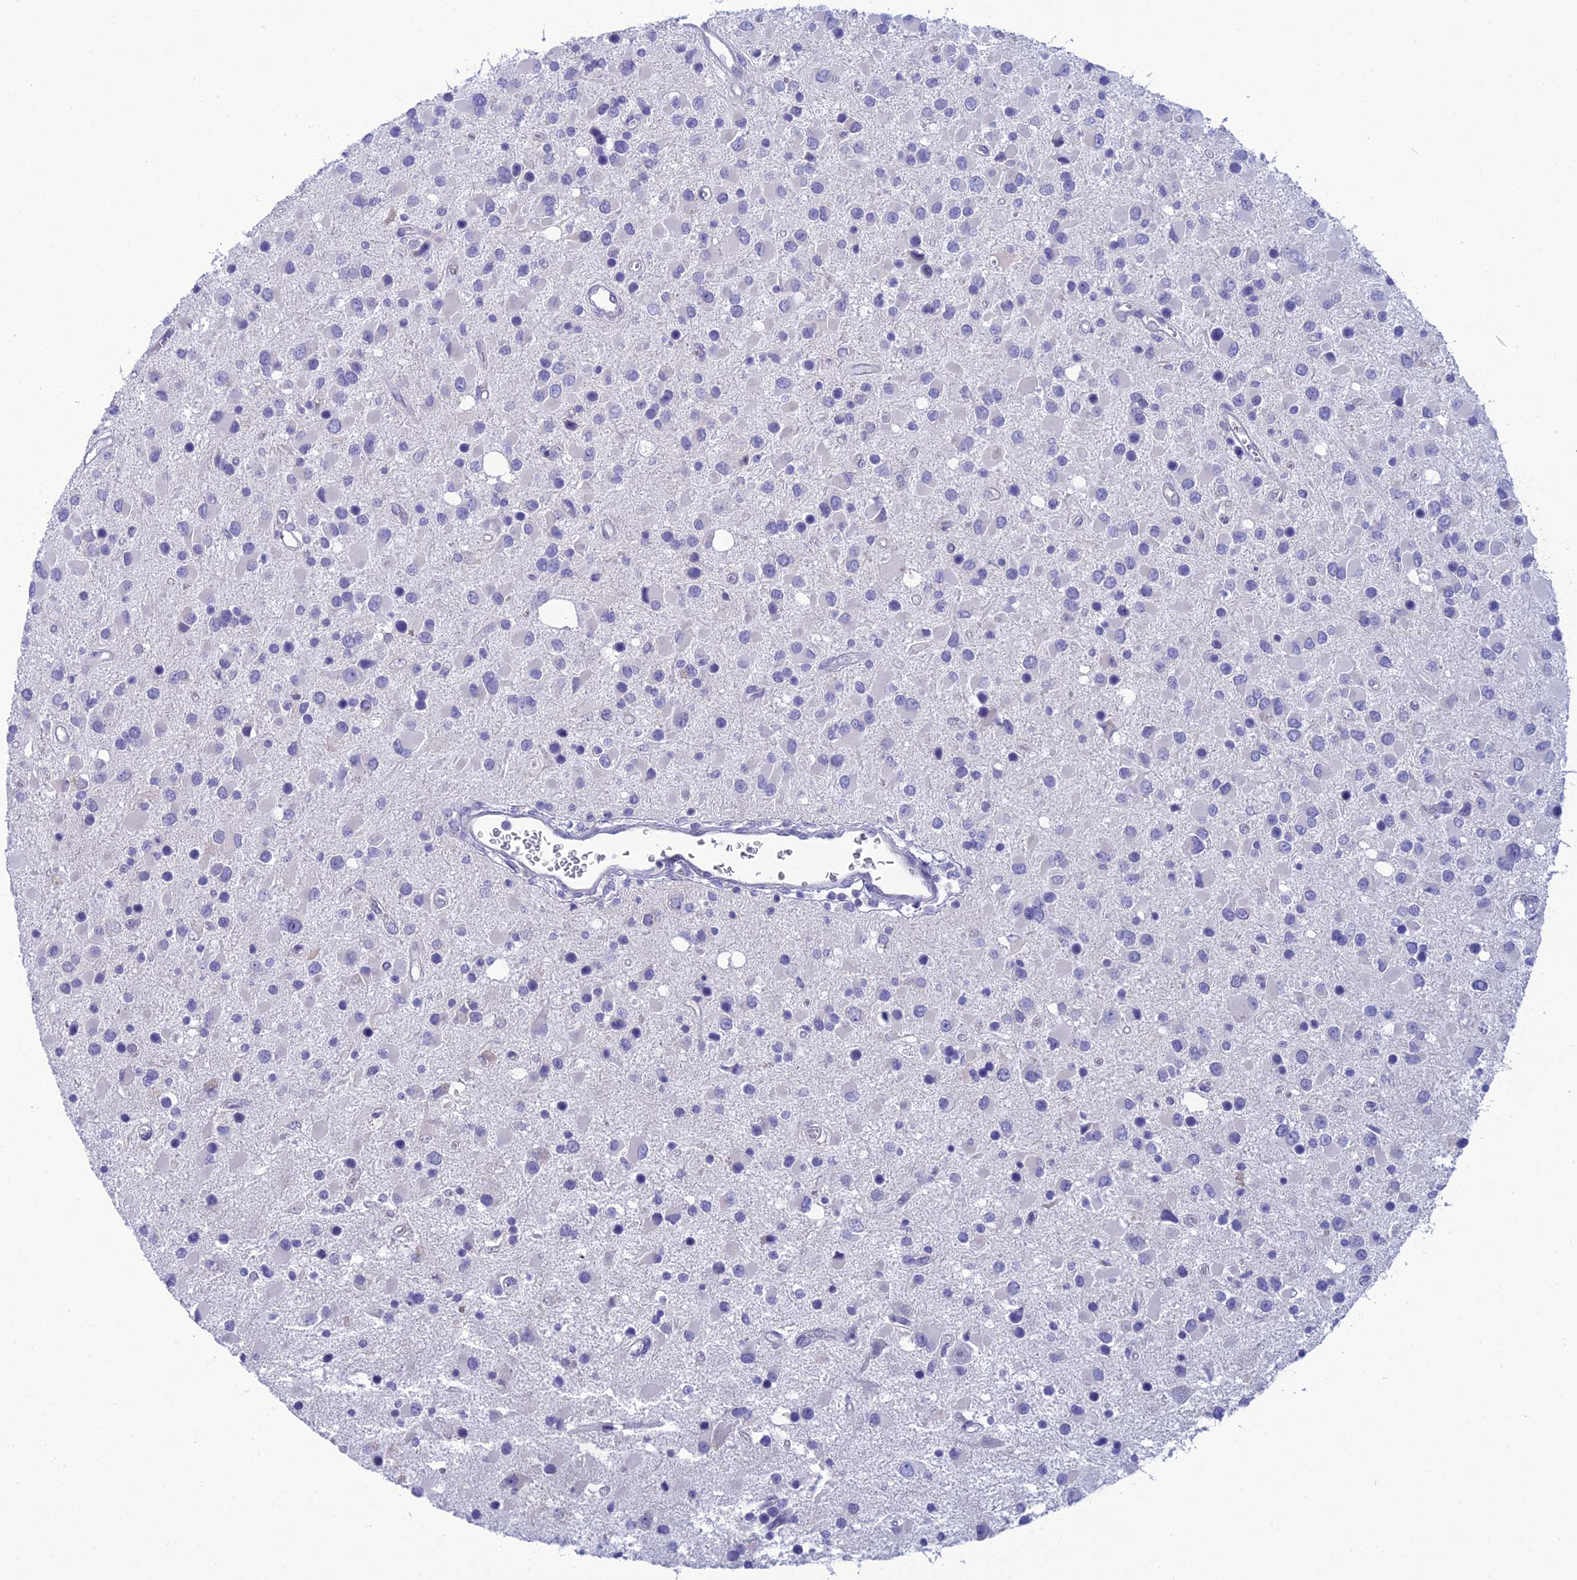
{"staining": {"intensity": "negative", "quantity": "none", "location": "none"}, "tissue": "glioma", "cell_type": "Tumor cells", "image_type": "cancer", "snomed": [{"axis": "morphology", "description": "Glioma, malignant, High grade"}, {"axis": "topography", "description": "Brain"}], "caption": "Immunohistochemistry (IHC) of human malignant high-grade glioma exhibits no expression in tumor cells.", "gene": "GNPNAT1", "patient": {"sex": "male", "age": 53}}